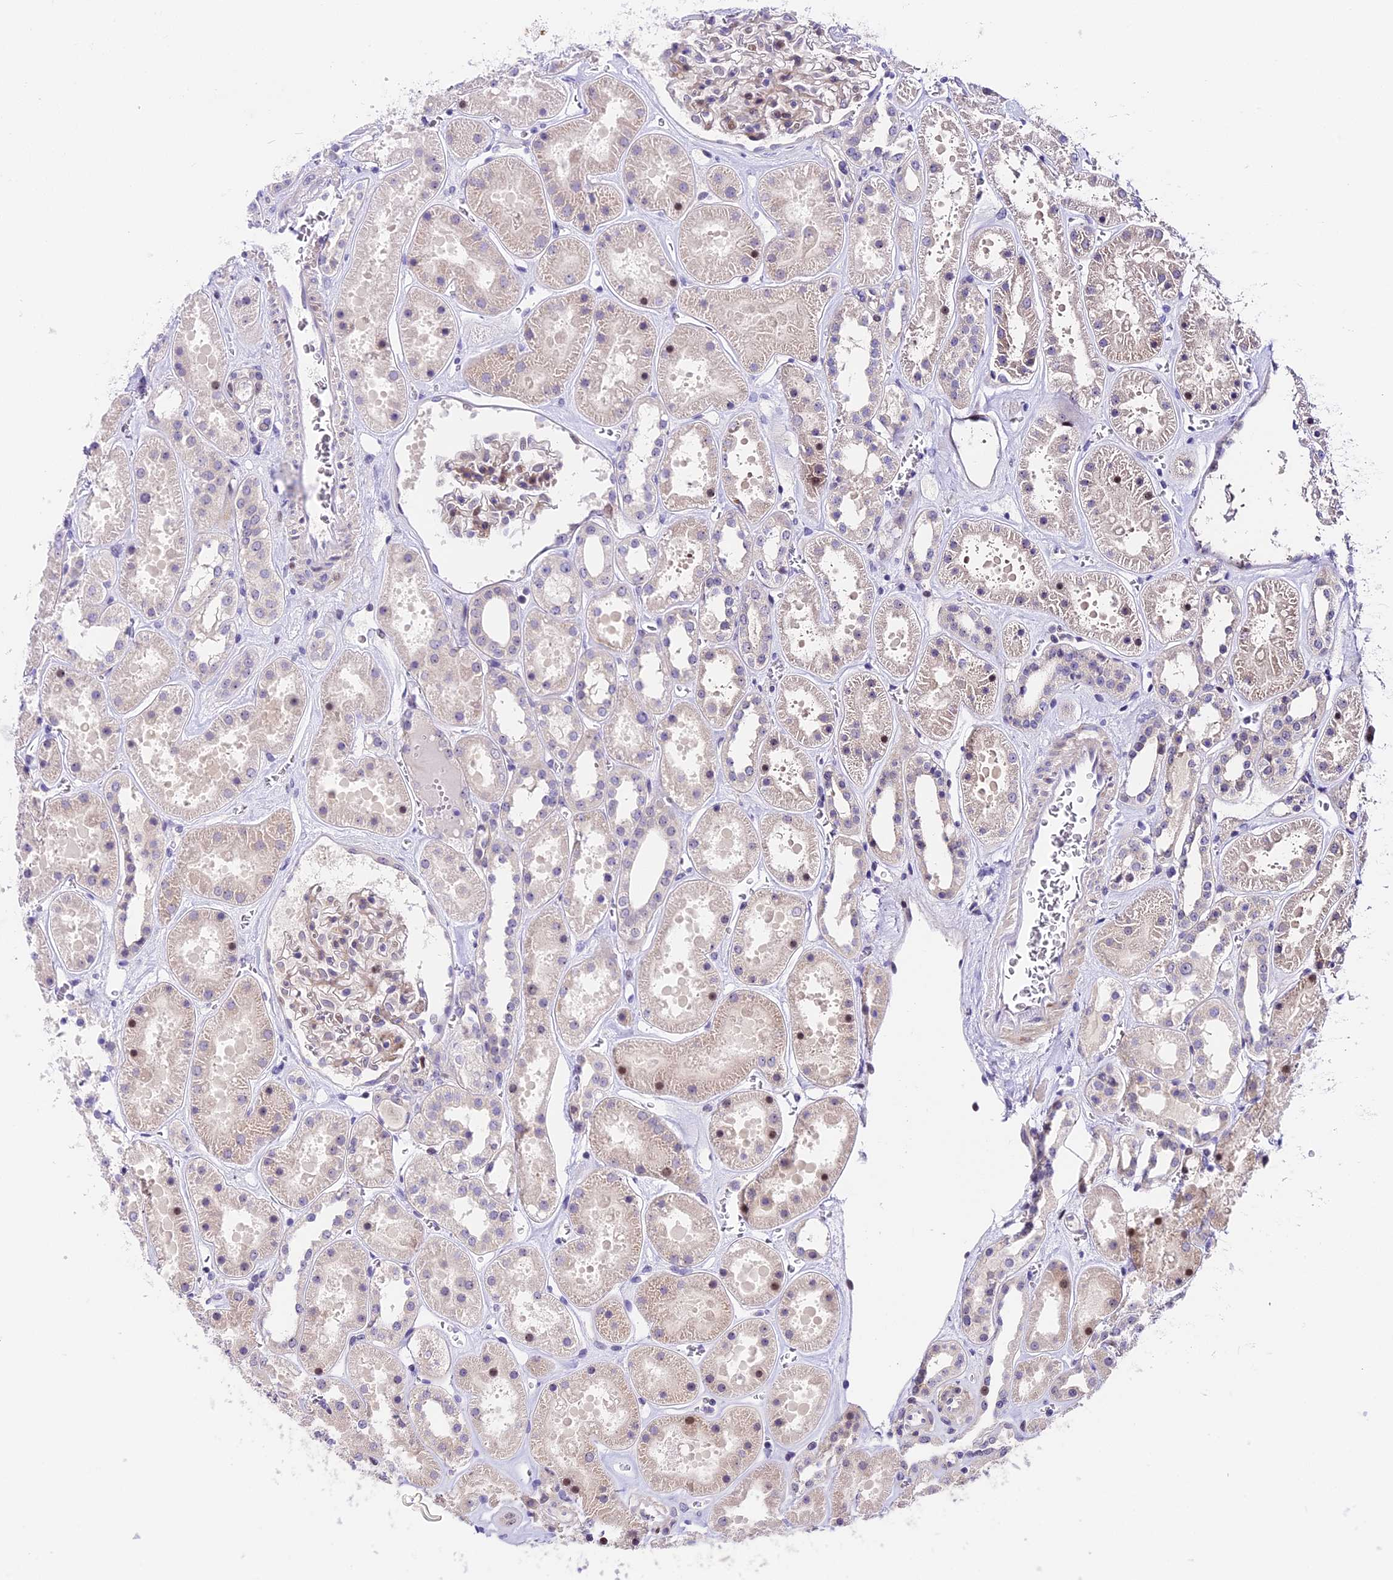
{"staining": {"intensity": "moderate", "quantity": "<25%", "location": "nuclear"}, "tissue": "kidney", "cell_type": "Cells in glomeruli", "image_type": "normal", "snomed": [{"axis": "morphology", "description": "Normal tissue, NOS"}, {"axis": "topography", "description": "Kidney"}], "caption": "Immunohistochemistry histopathology image of normal human kidney stained for a protein (brown), which demonstrates low levels of moderate nuclear expression in approximately <25% of cells in glomeruli.", "gene": "MIDN", "patient": {"sex": "female", "age": 41}}